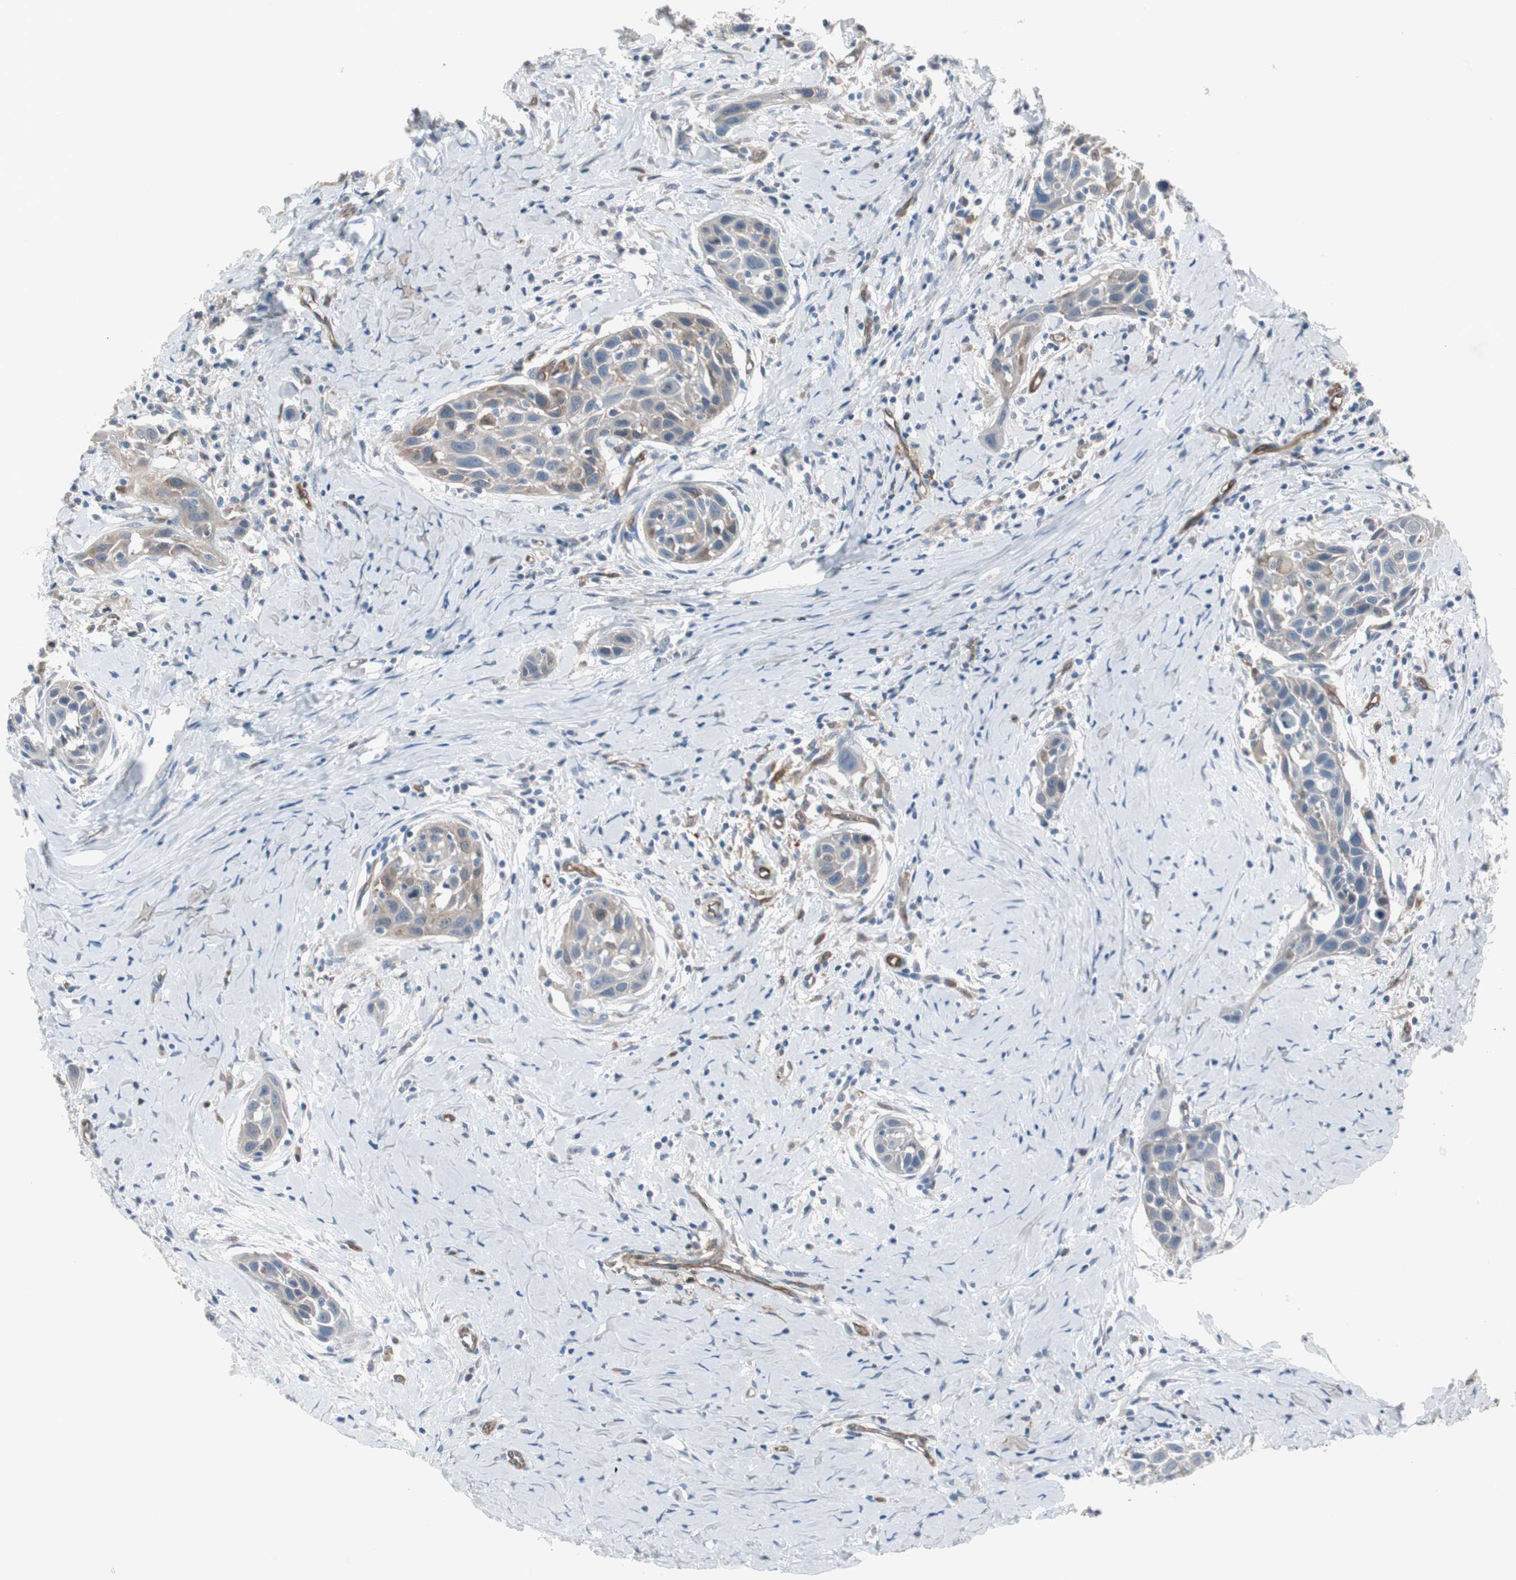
{"staining": {"intensity": "moderate", "quantity": ">75%", "location": "cytoplasmic/membranous"}, "tissue": "head and neck cancer", "cell_type": "Tumor cells", "image_type": "cancer", "snomed": [{"axis": "morphology", "description": "Squamous cell carcinoma, NOS"}, {"axis": "topography", "description": "Oral tissue"}, {"axis": "topography", "description": "Head-Neck"}], "caption": "Immunohistochemical staining of human head and neck cancer (squamous cell carcinoma) shows moderate cytoplasmic/membranous protein staining in approximately >75% of tumor cells. (DAB IHC, brown staining for protein, blue staining for nuclei).", "gene": "SWAP70", "patient": {"sex": "female", "age": 50}}